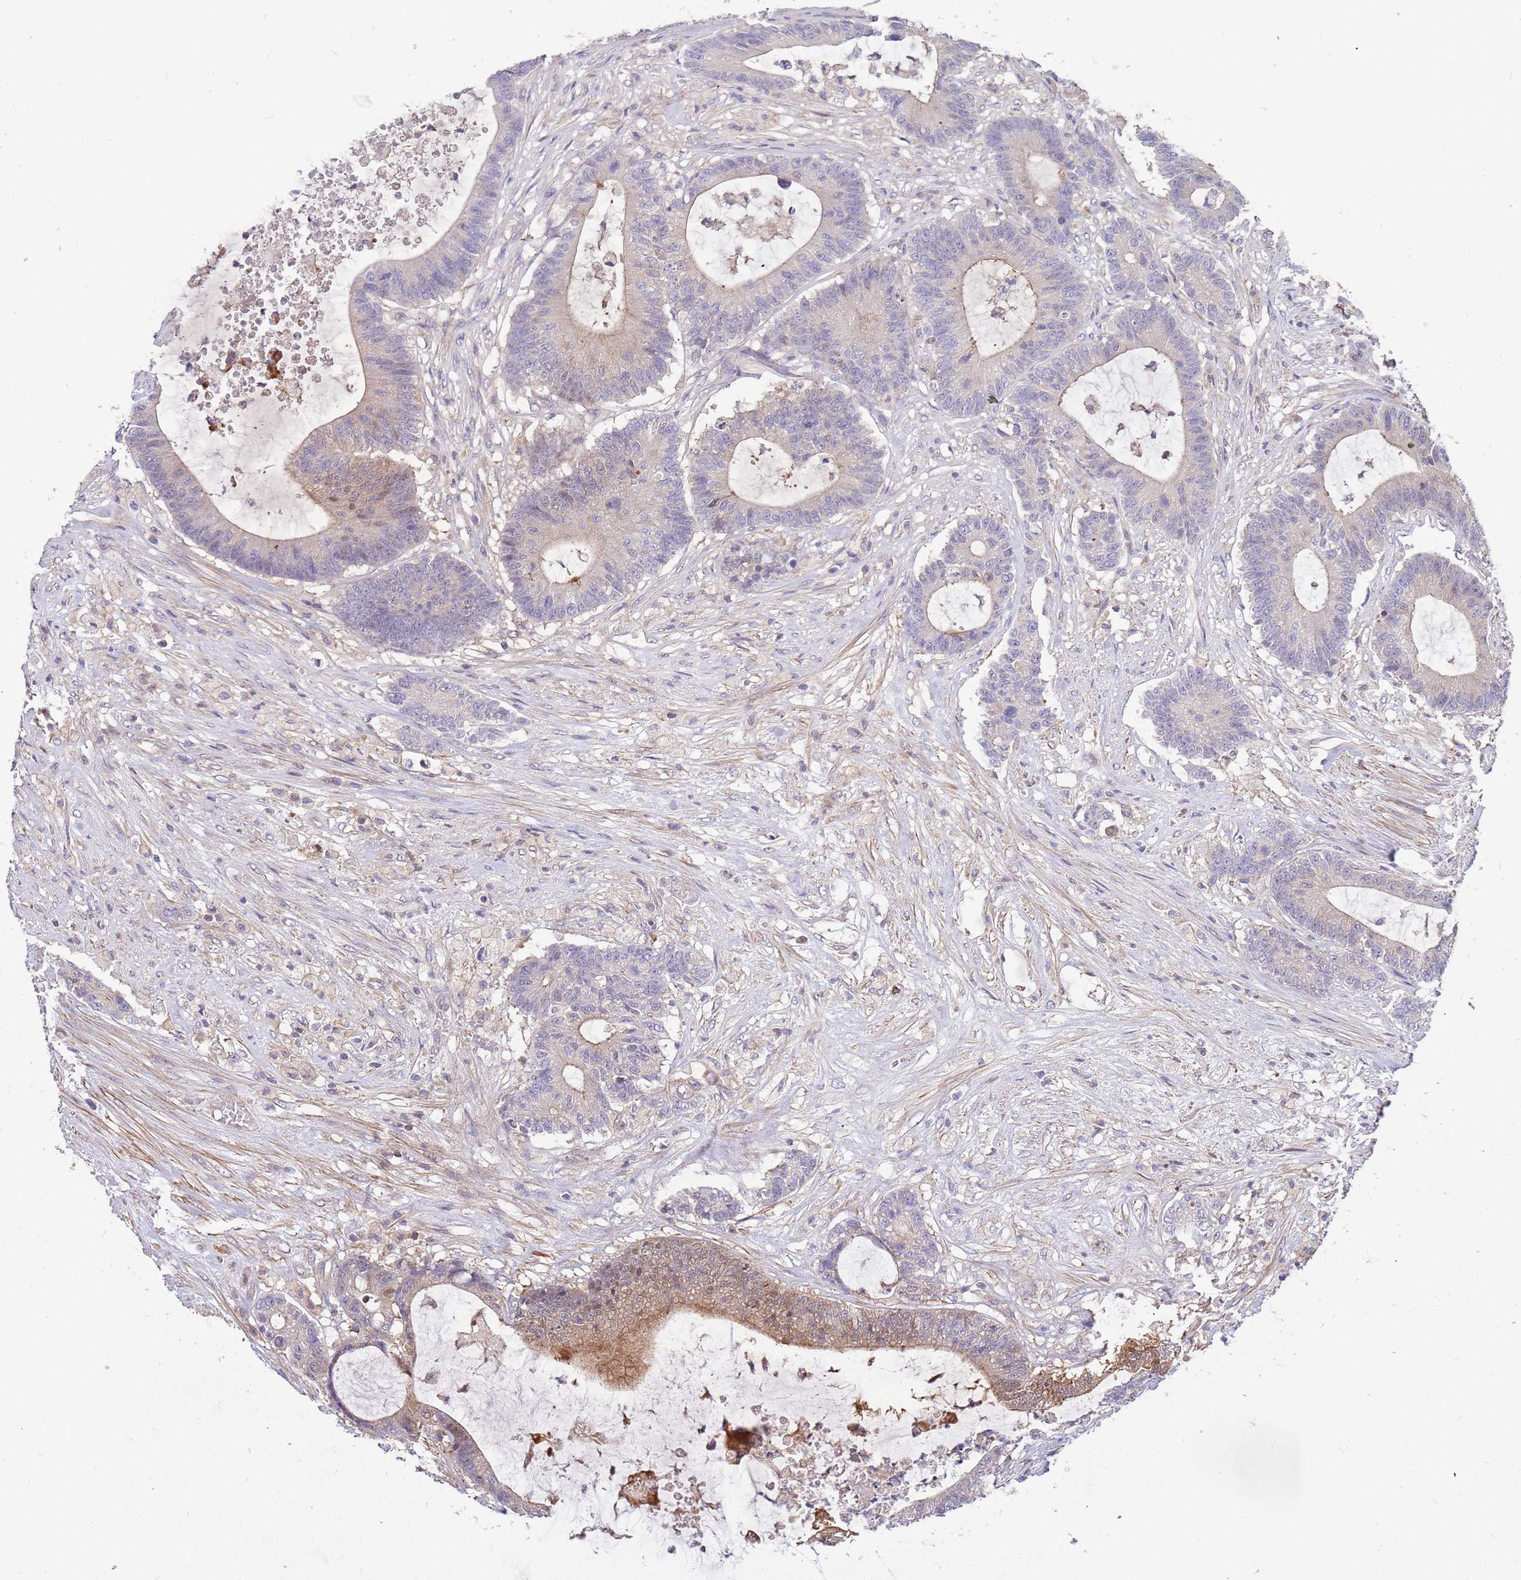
{"staining": {"intensity": "moderate", "quantity": "25%-75%", "location": "cytoplasmic/membranous"}, "tissue": "colorectal cancer", "cell_type": "Tumor cells", "image_type": "cancer", "snomed": [{"axis": "morphology", "description": "Adenocarcinoma, NOS"}, {"axis": "topography", "description": "Colon"}], "caption": "IHC of colorectal cancer demonstrates medium levels of moderate cytoplasmic/membranous positivity in approximately 25%-75% of tumor cells. (DAB IHC, brown staining for protein, blue staining for nuclei).", "gene": "MVD", "patient": {"sex": "female", "age": 84}}